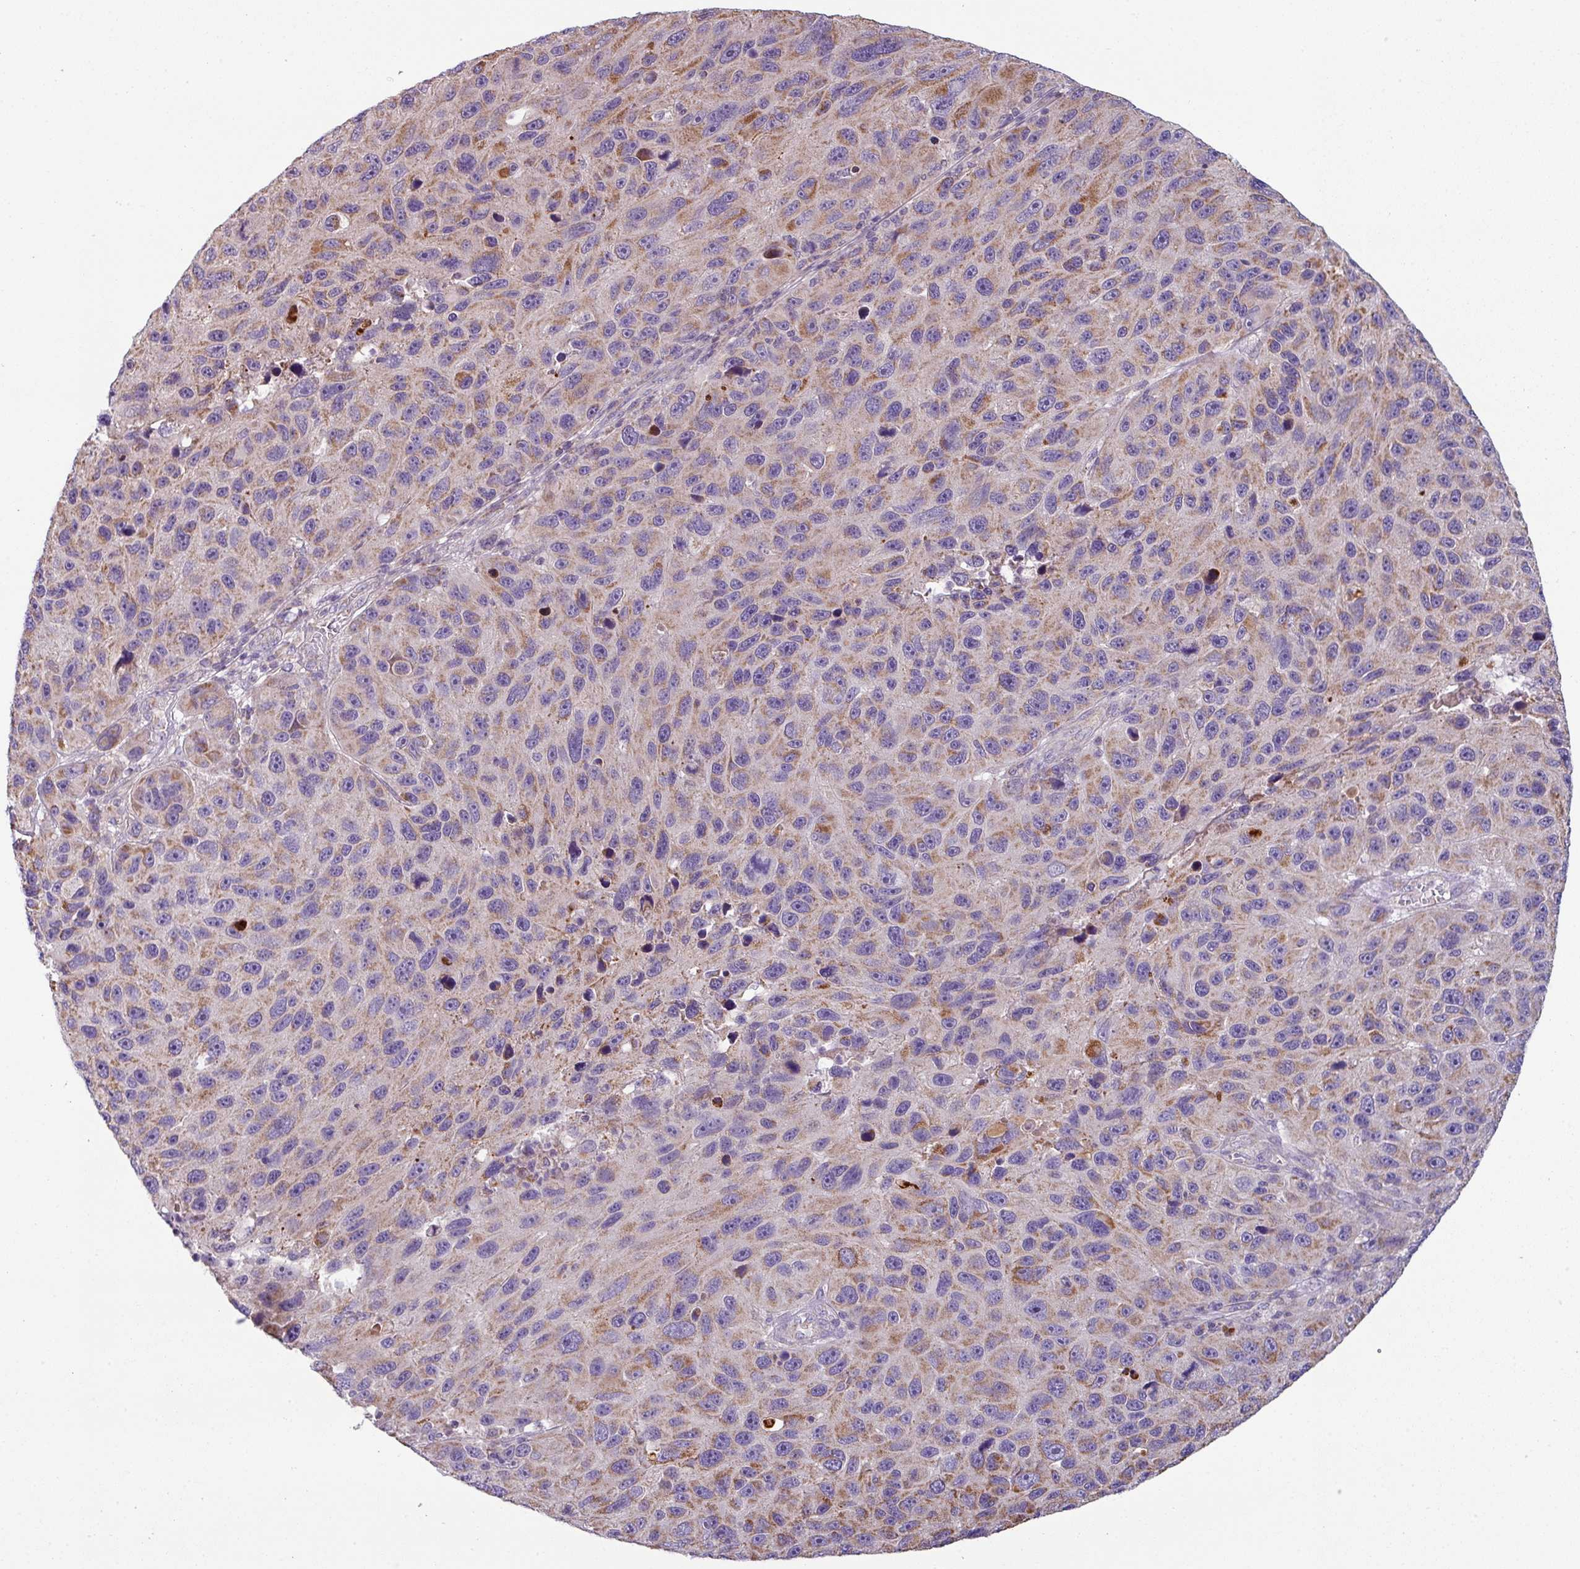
{"staining": {"intensity": "moderate", "quantity": "25%-75%", "location": "cytoplasmic/membranous"}, "tissue": "melanoma", "cell_type": "Tumor cells", "image_type": "cancer", "snomed": [{"axis": "morphology", "description": "Malignant melanoma, NOS"}, {"axis": "topography", "description": "Skin"}], "caption": "Approximately 25%-75% of tumor cells in malignant melanoma reveal moderate cytoplasmic/membranous protein expression as visualized by brown immunohistochemical staining.", "gene": "LRRC9", "patient": {"sex": "male", "age": 53}}